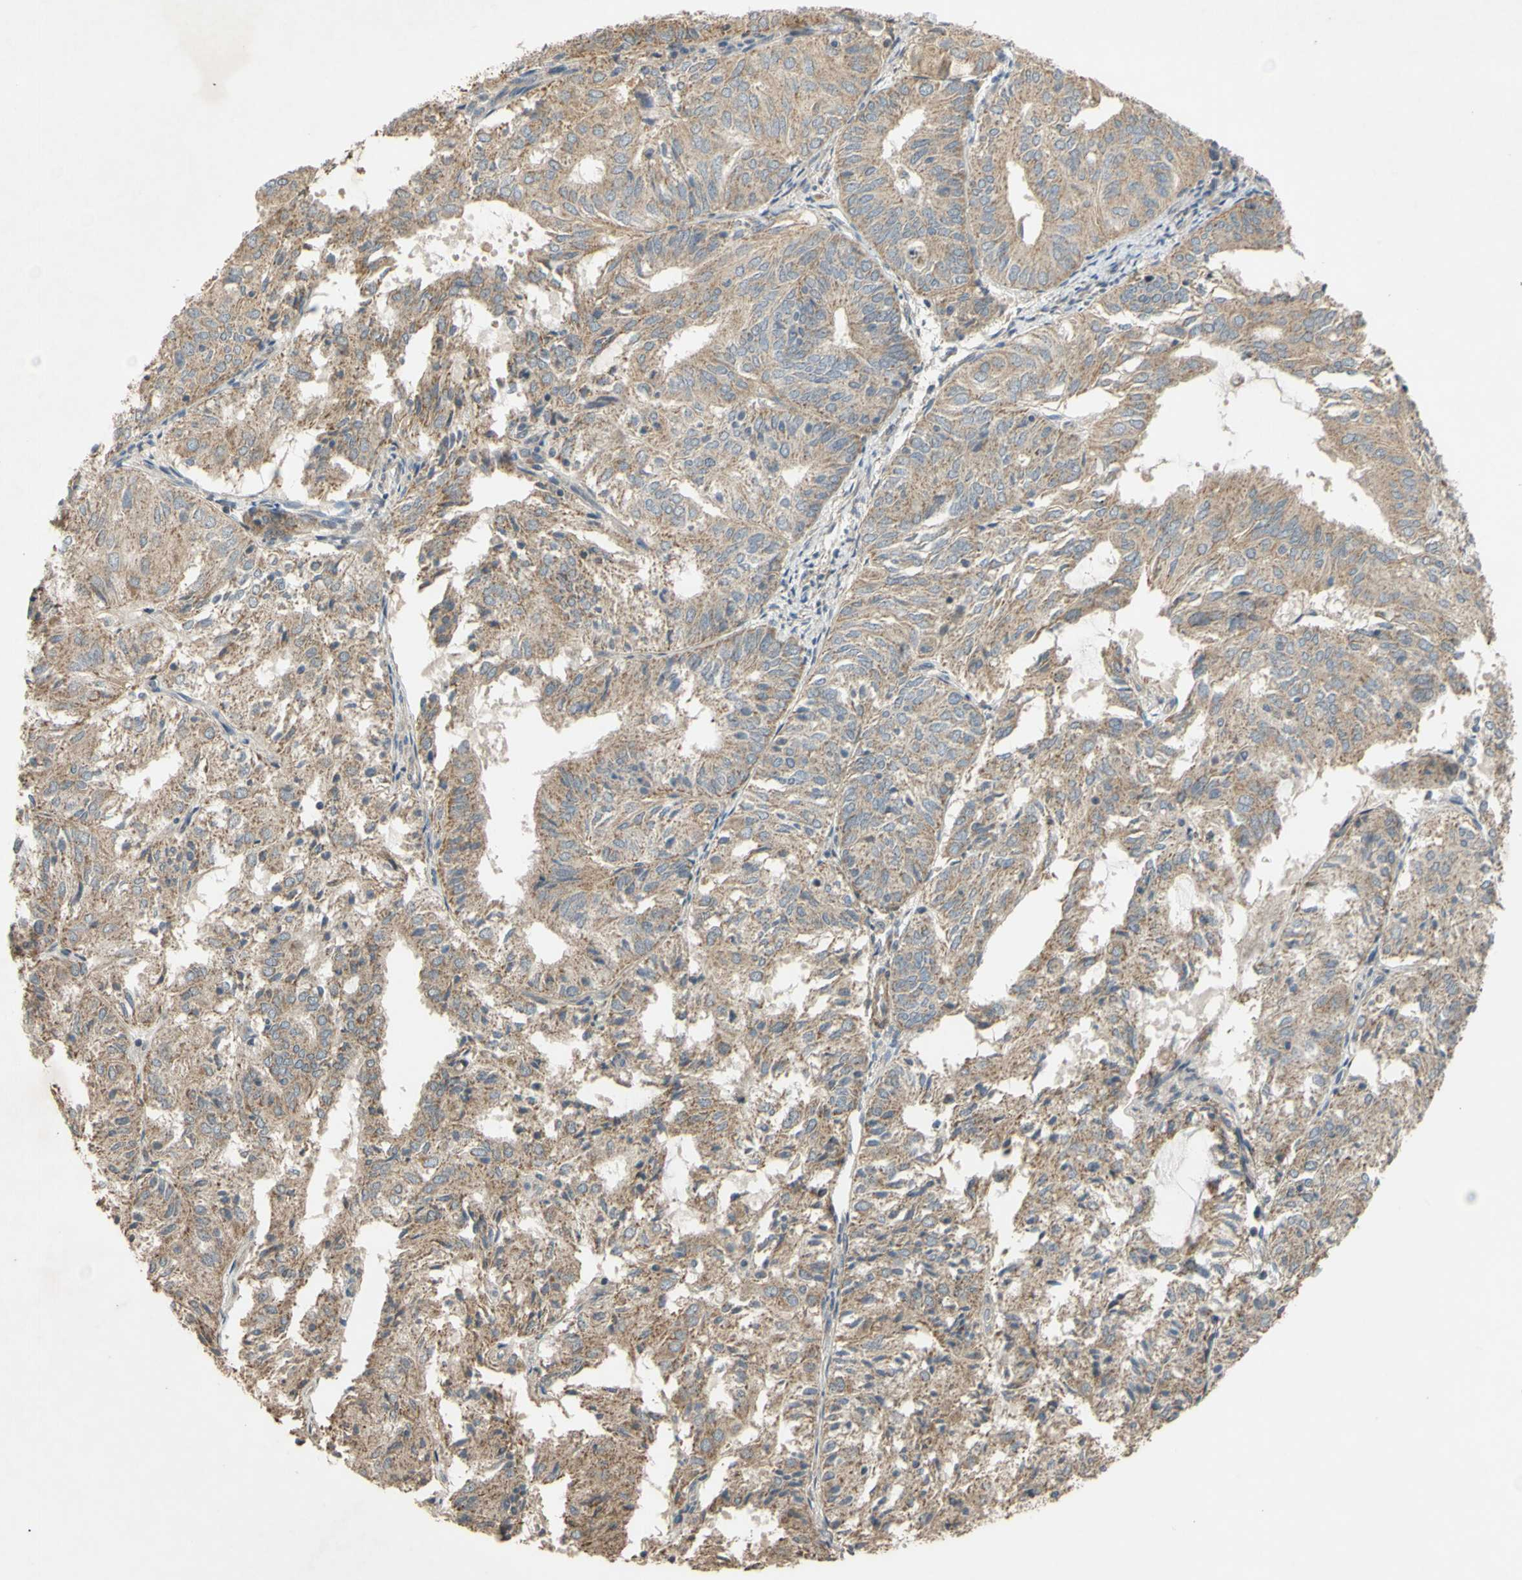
{"staining": {"intensity": "moderate", "quantity": ">75%", "location": "cytoplasmic/membranous"}, "tissue": "endometrial cancer", "cell_type": "Tumor cells", "image_type": "cancer", "snomed": [{"axis": "morphology", "description": "Adenocarcinoma, NOS"}, {"axis": "topography", "description": "Uterus"}], "caption": "Brown immunohistochemical staining in endometrial adenocarcinoma displays moderate cytoplasmic/membranous expression in about >75% of tumor cells.", "gene": "PARD6A", "patient": {"sex": "female", "age": 60}}